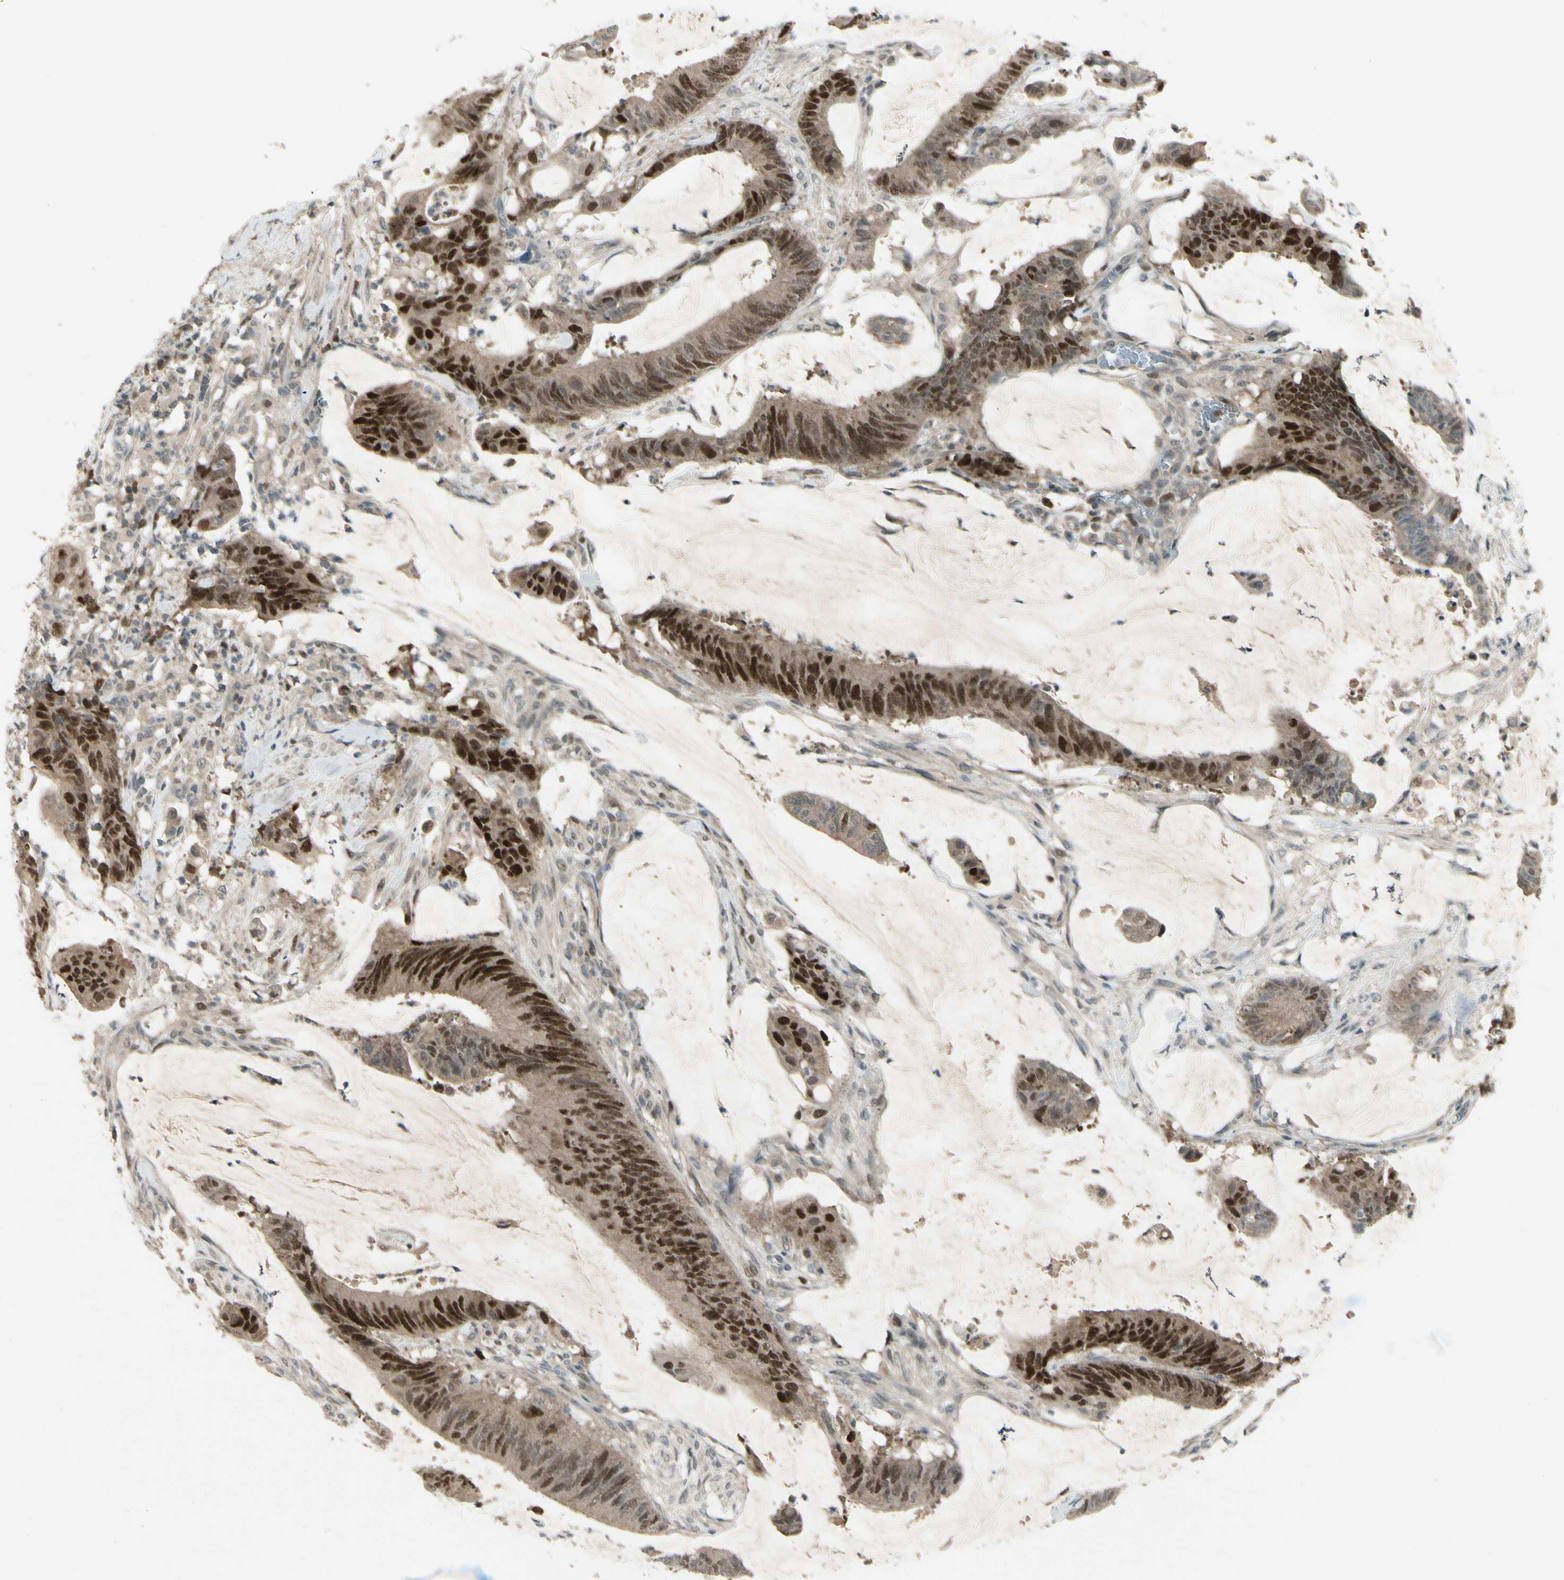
{"staining": {"intensity": "strong", "quantity": ">75%", "location": "nuclear"}, "tissue": "colorectal cancer", "cell_type": "Tumor cells", "image_type": "cancer", "snomed": [{"axis": "morphology", "description": "Adenocarcinoma, NOS"}, {"axis": "topography", "description": "Rectum"}], "caption": "Protein positivity by immunohistochemistry shows strong nuclear staining in about >75% of tumor cells in adenocarcinoma (colorectal).", "gene": "RAD18", "patient": {"sex": "female", "age": 66}}